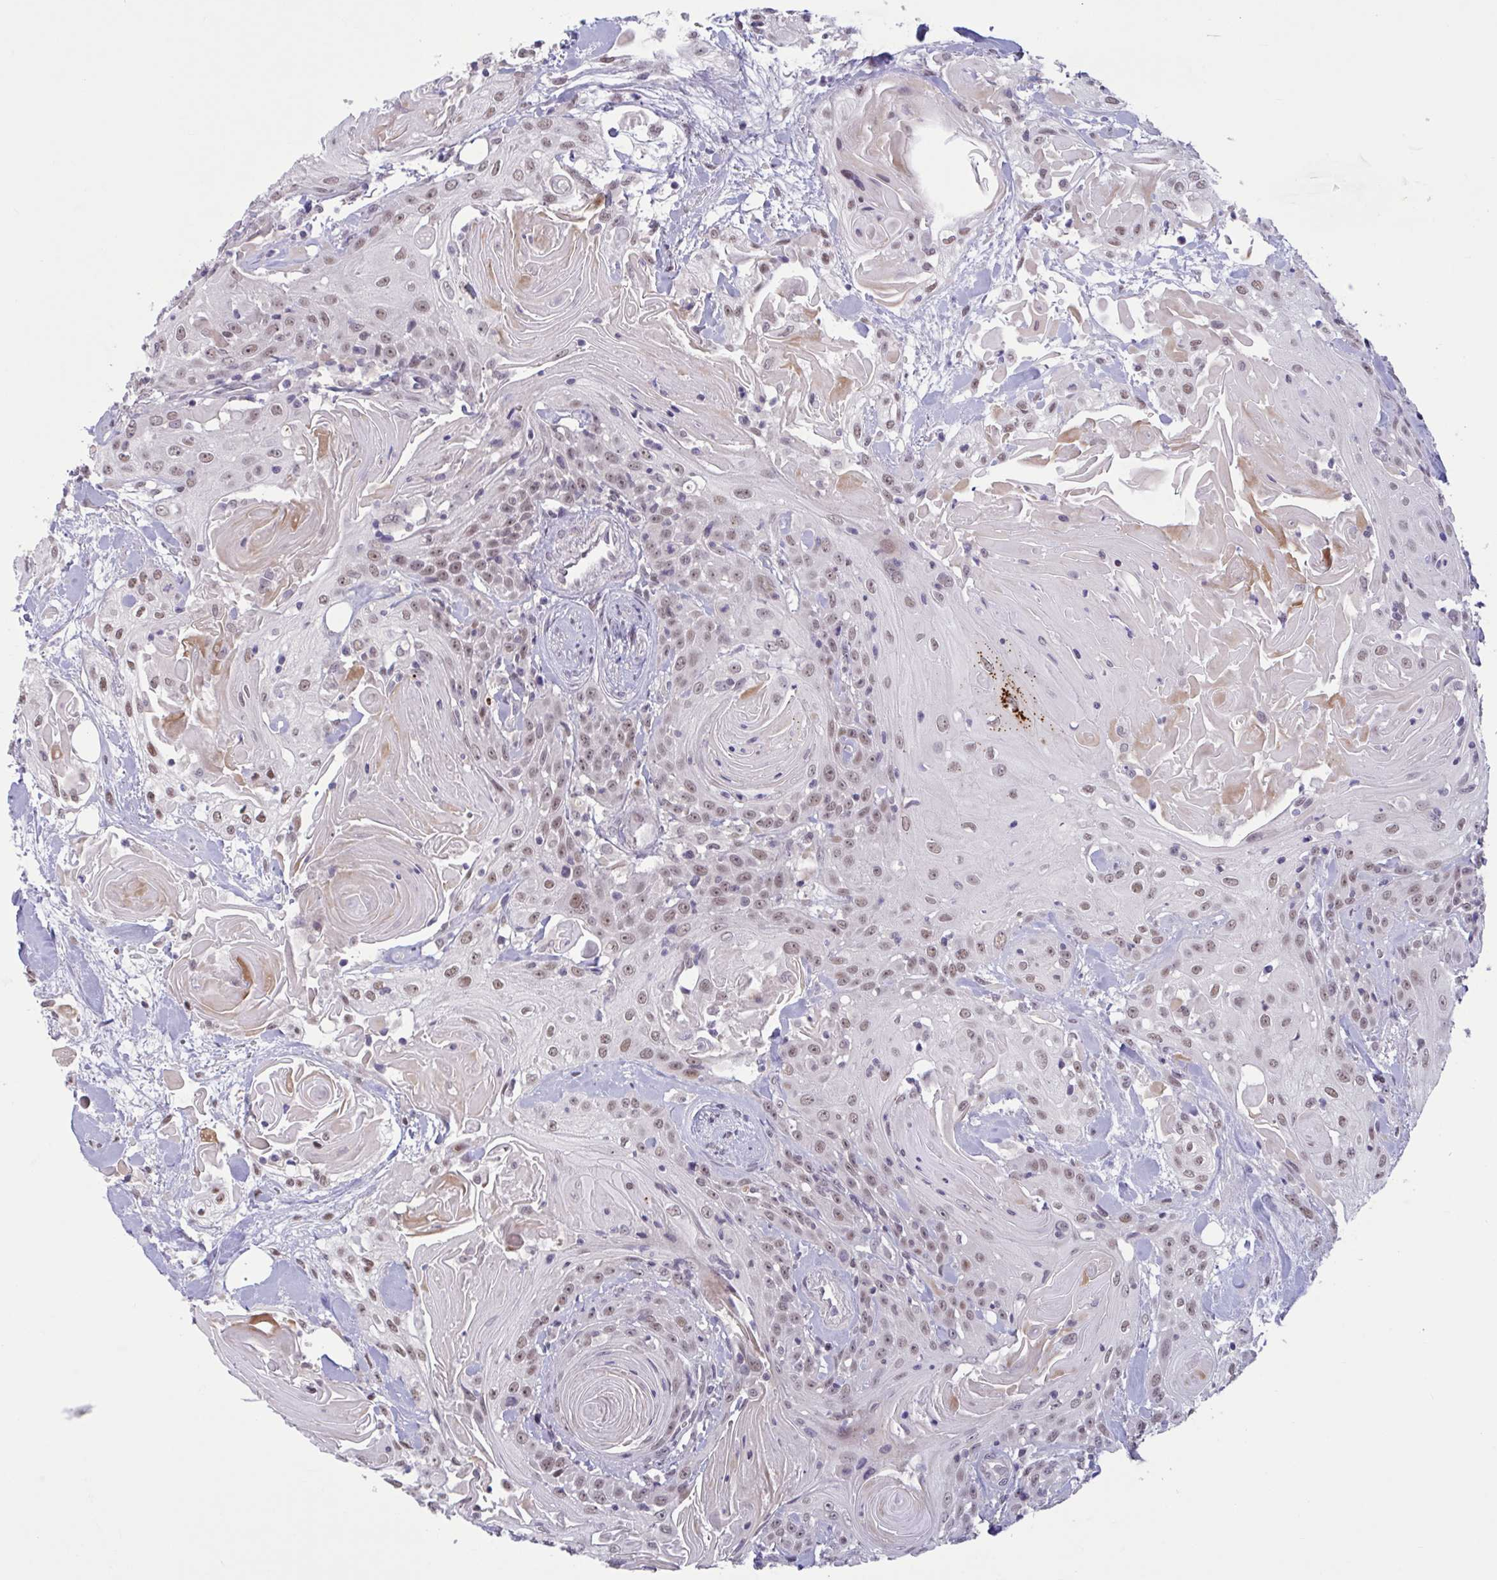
{"staining": {"intensity": "weak", "quantity": ">75%", "location": "nuclear"}, "tissue": "head and neck cancer", "cell_type": "Tumor cells", "image_type": "cancer", "snomed": [{"axis": "morphology", "description": "Squamous cell carcinoma, NOS"}, {"axis": "topography", "description": "Head-Neck"}], "caption": "Brown immunohistochemical staining in head and neck squamous cell carcinoma displays weak nuclear staining in about >75% of tumor cells.", "gene": "ZNF414", "patient": {"sex": "female", "age": 84}}